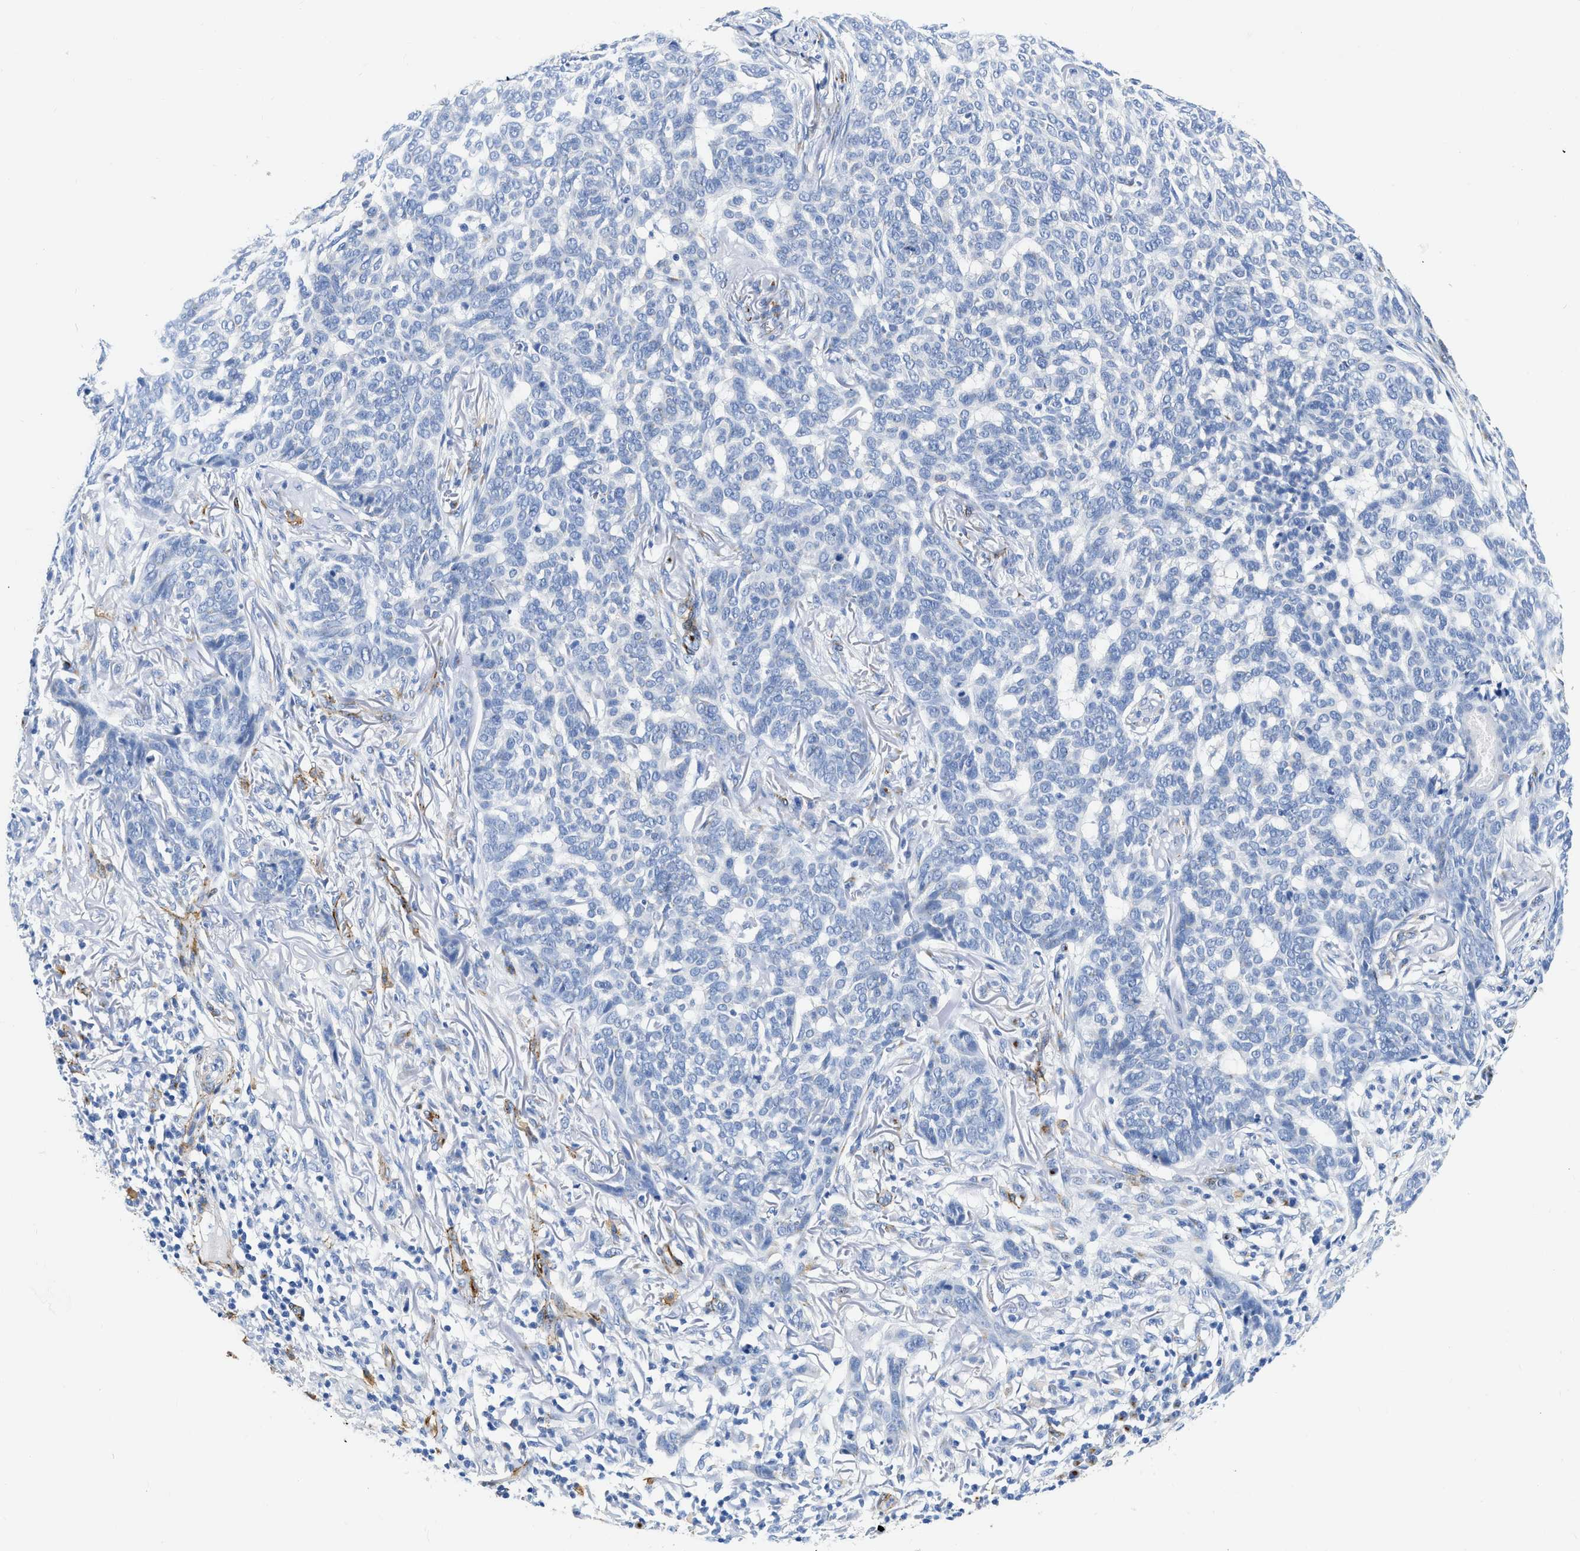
{"staining": {"intensity": "negative", "quantity": "none", "location": "none"}, "tissue": "skin cancer", "cell_type": "Tumor cells", "image_type": "cancer", "snomed": [{"axis": "morphology", "description": "Basal cell carcinoma"}, {"axis": "topography", "description": "Skin"}], "caption": "Human basal cell carcinoma (skin) stained for a protein using IHC shows no staining in tumor cells.", "gene": "TVP23B", "patient": {"sex": "male", "age": 85}}